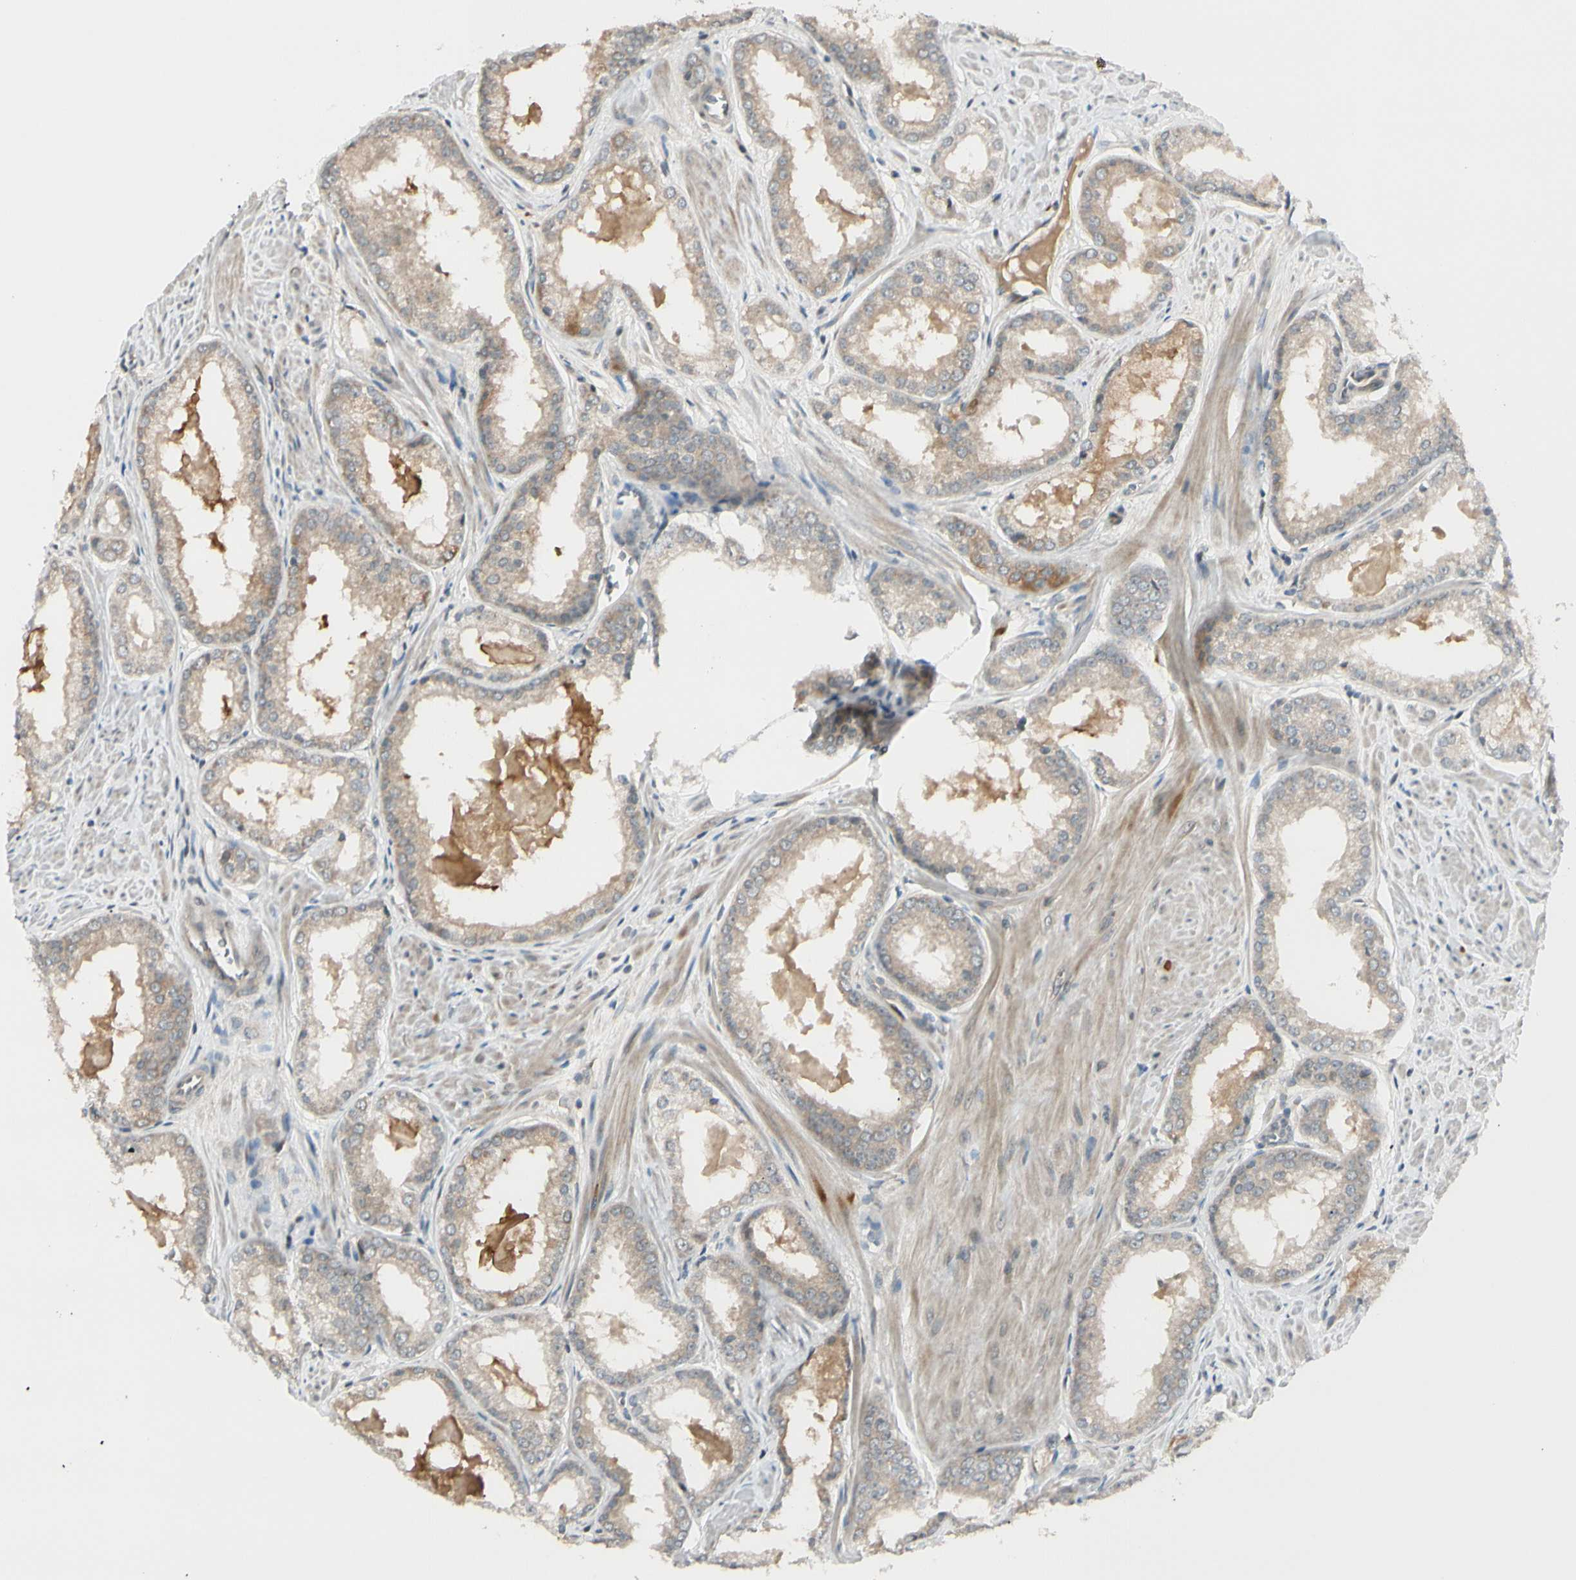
{"staining": {"intensity": "weak", "quantity": ">75%", "location": "cytoplasmic/membranous"}, "tissue": "prostate cancer", "cell_type": "Tumor cells", "image_type": "cancer", "snomed": [{"axis": "morphology", "description": "Adenocarcinoma, Low grade"}, {"axis": "topography", "description": "Prostate"}], "caption": "The immunohistochemical stain labels weak cytoplasmic/membranous positivity in tumor cells of prostate cancer (low-grade adenocarcinoma) tissue.", "gene": "FGF10", "patient": {"sex": "male", "age": 64}}